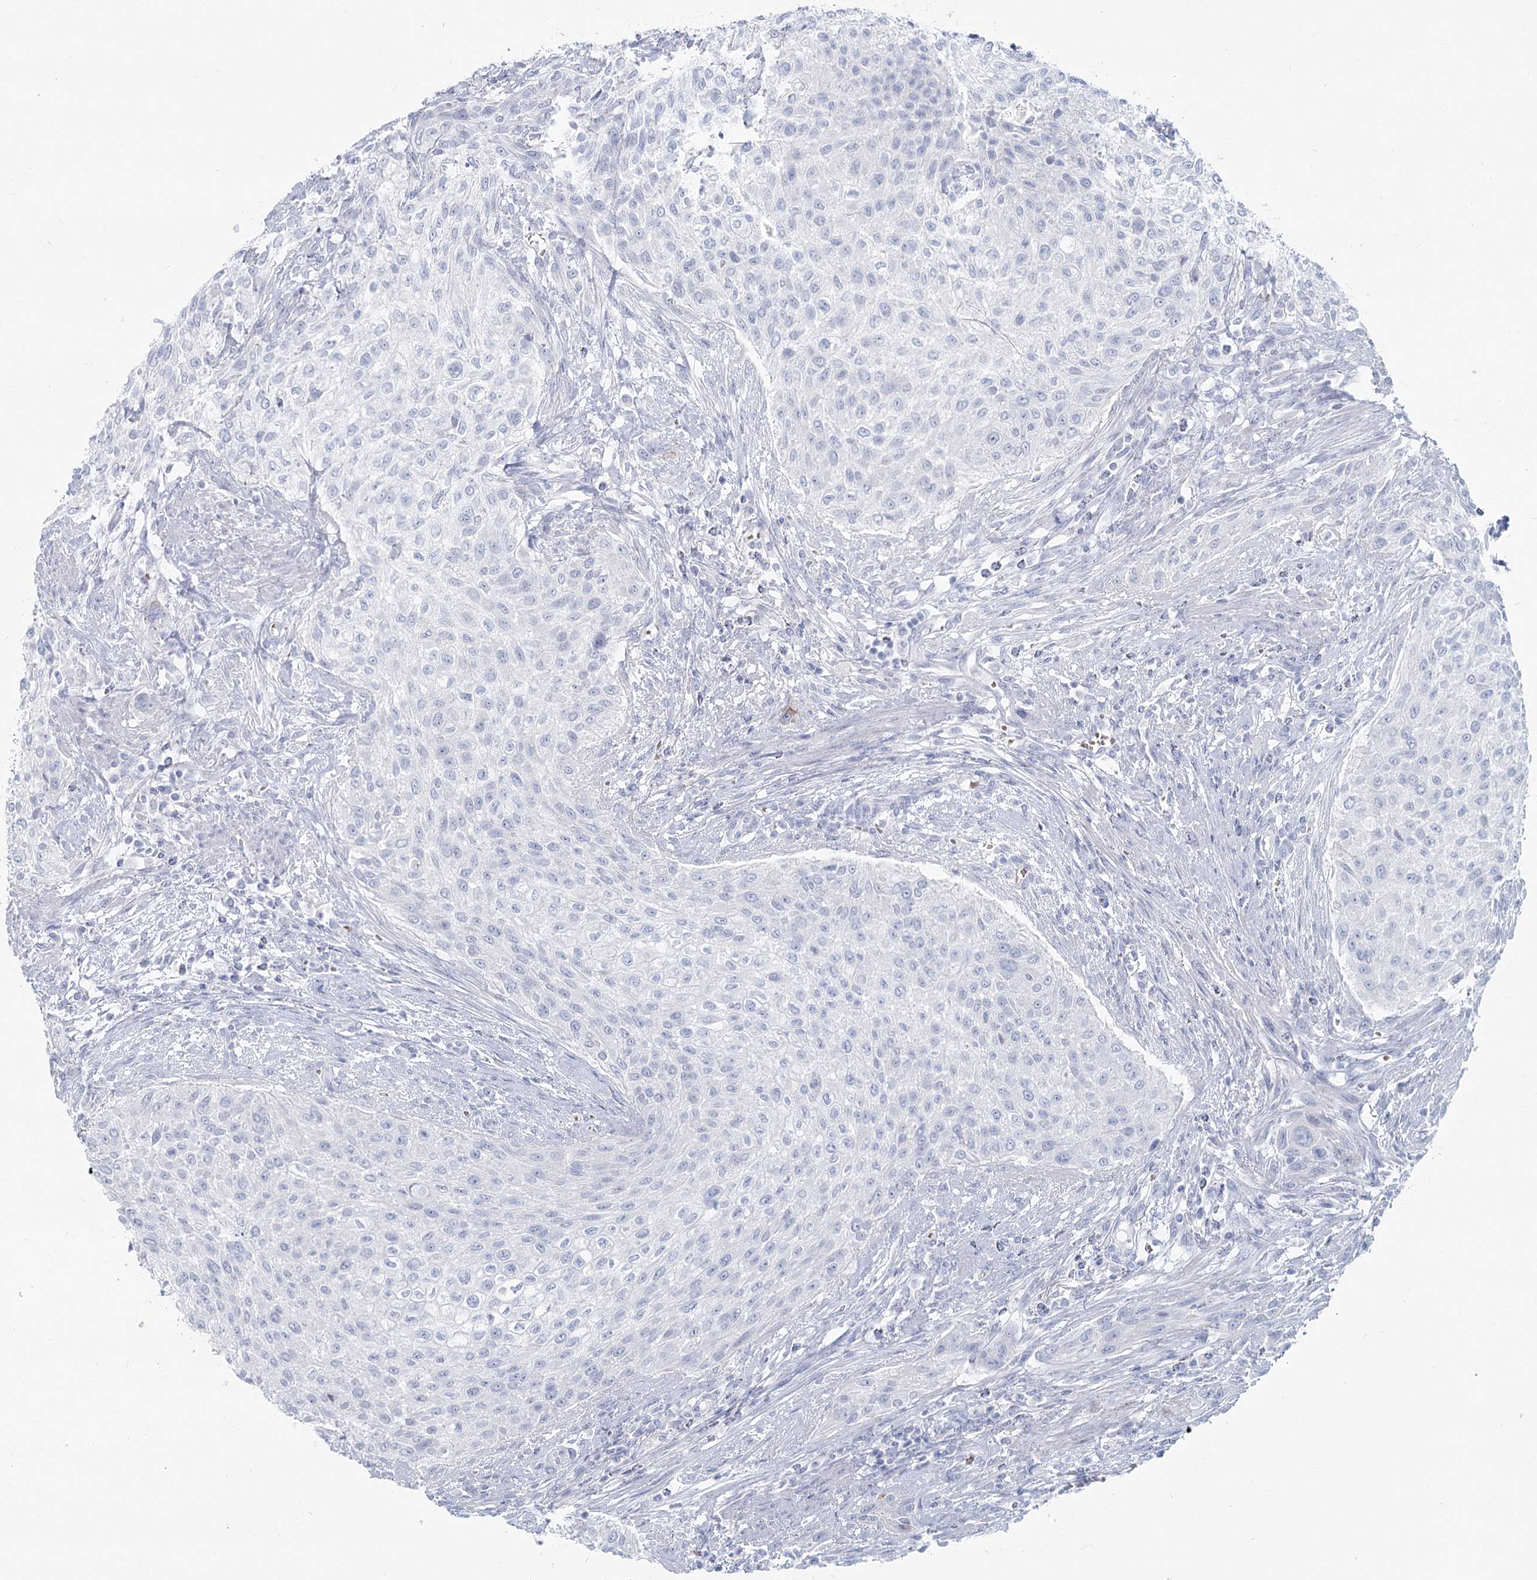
{"staining": {"intensity": "negative", "quantity": "none", "location": "none"}, "tissue": "urothelial cancer", "cell_type": "Tumor cells", "image_type": "cancer", "snomed": [{"axis": "morphology", "description": "Urothelial carcinoma, High grade"}, {"axis": "topography", "description": "Urinary bladder"}], "caption": "An image of human urothelial cancer is negative for staining in tumor cells.", "gene": "IFIT5", "patient": {"sex": "male", "age": 35}}